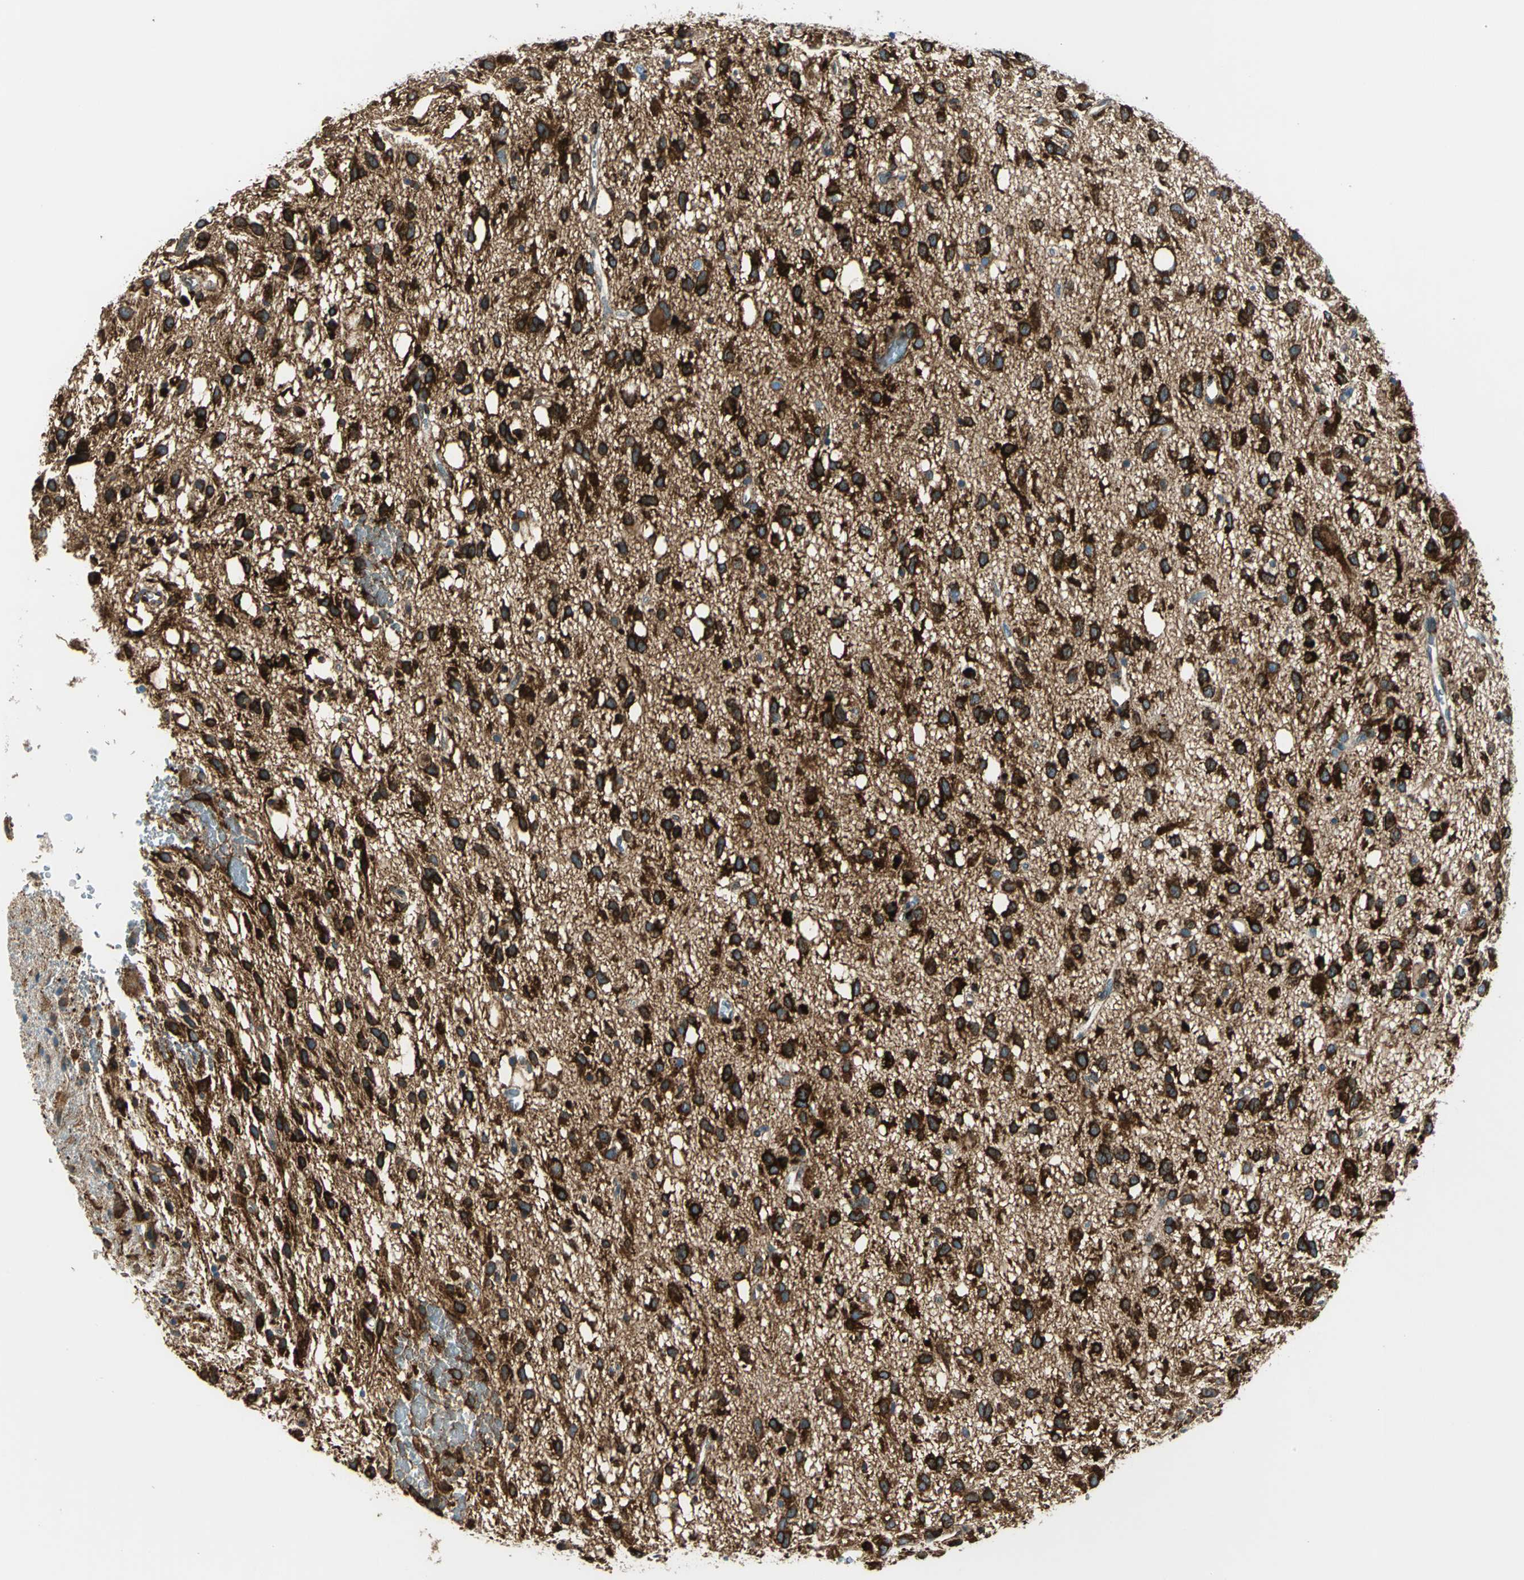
{"staining": {"intensity": "strong", "quantity": ">75%", "location": "cytoplasmic/membranous"}, "tissue": "glioma", "cell_type": "Tumor cells", "image_type": "cancer", "snomed": [{"axis": "morphology", "description": "Glioma, malignant, Low grade"}, {"axis": "topography", "description": "Brain"}], "caption": "This is a photomicrograph of immunohistochemistry (IHC) staining of glioma, which shows strong expression in the cytoplasmic/membranous of tumor cells.", "gene": "HSPB1", "patient": {"sex": "male", "age": 77}}